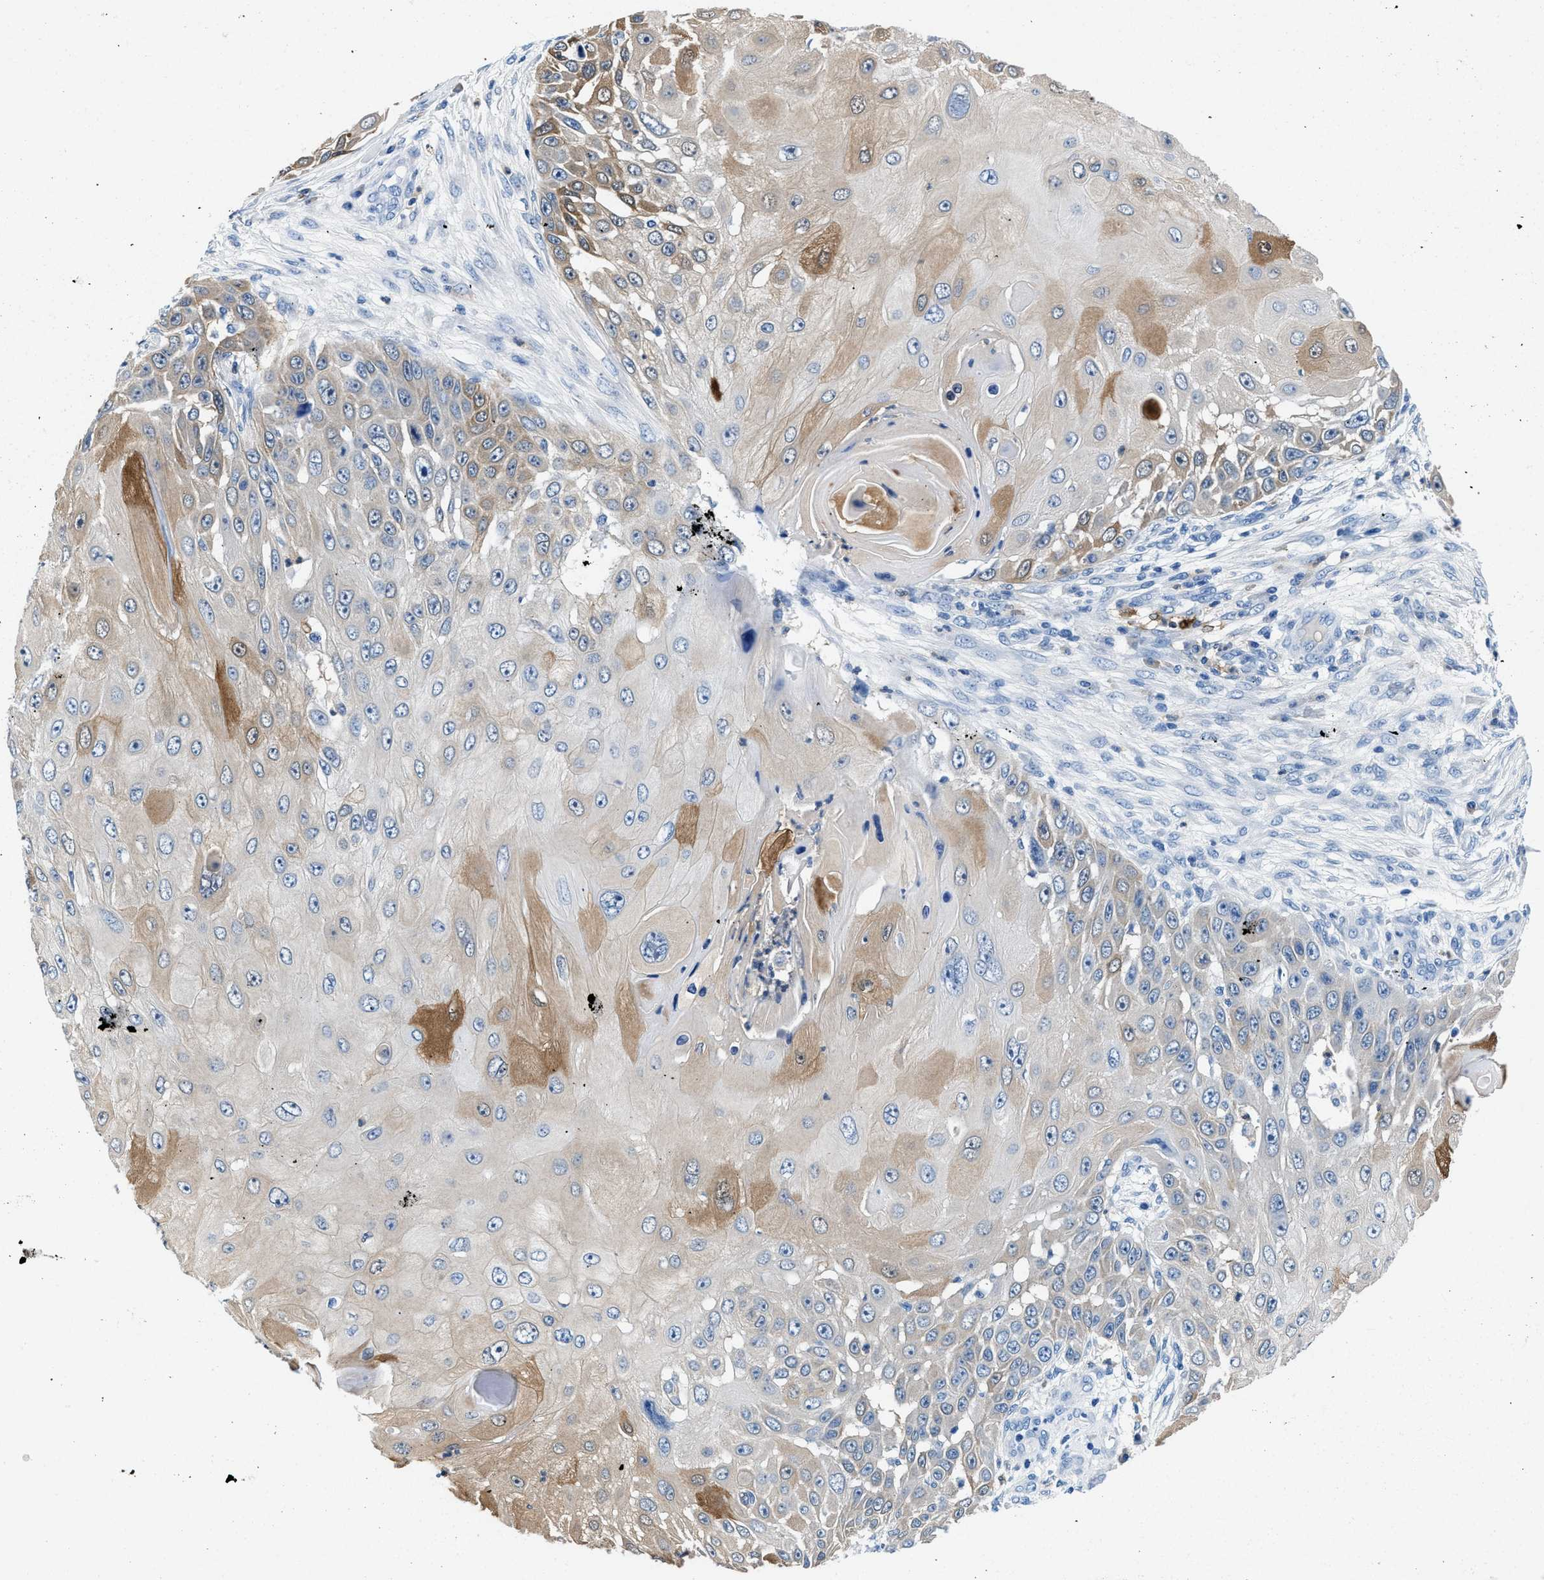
{"staining": {"intensity": "moderate", "quantity": "<25%", "location": "cytoplasmic/membranous"}, "tissue": "skin cancer", "cell_type": "Tumor cells", "image_type": "cancer", "snomed": [{"axis": "morphology", "description": "Squamous cell carcinoma, NOS"}, {"axis": "topography", "description": "Skin"}], "caption": "Skin cancer stained with IHC exhibits moderate cytoplasmic/membranous expression in about <25% of tumor cells.", "gene": "FADS6", "patient": {"sex": "female", "age": 44}}